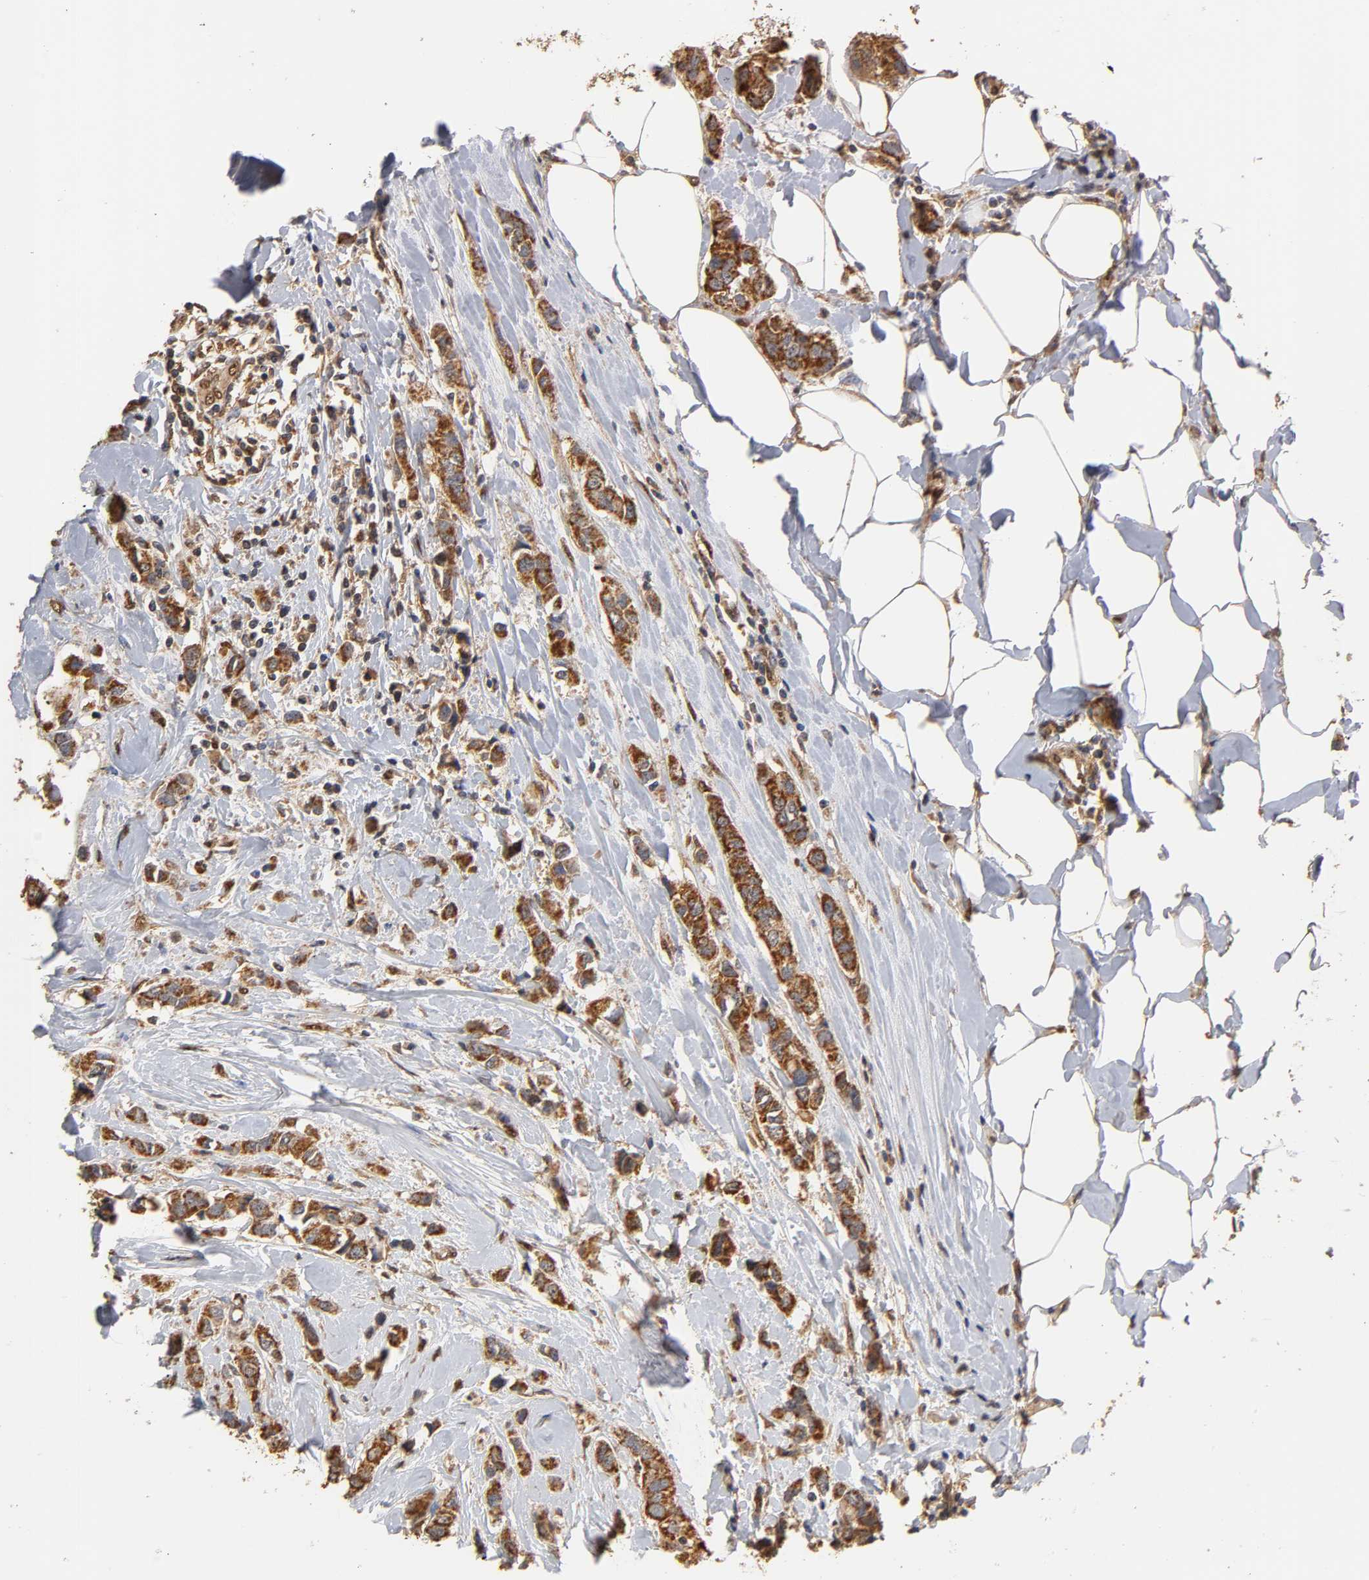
{"staining": {"intensity": "strong", "quantity": ">75%", "location": "cytoplasmic/membranous"}, "tissue": "breast cancer", "cell_type": "Tumor cells", "image_type": "cancer", "snomed": [{"axis": "morphology", "description": "Duct carcinoma"}, {"axis": "topography", "description": "Breast"}], "caption": "A histopathology image of breast cancer (invasive ductal carcinoma) stained for a protein demonstrates strong cytoplasmic/membranous brown staining in tumor cells.", "gene": "PKN1", "patient": {"sex": "female", "age": 50}}